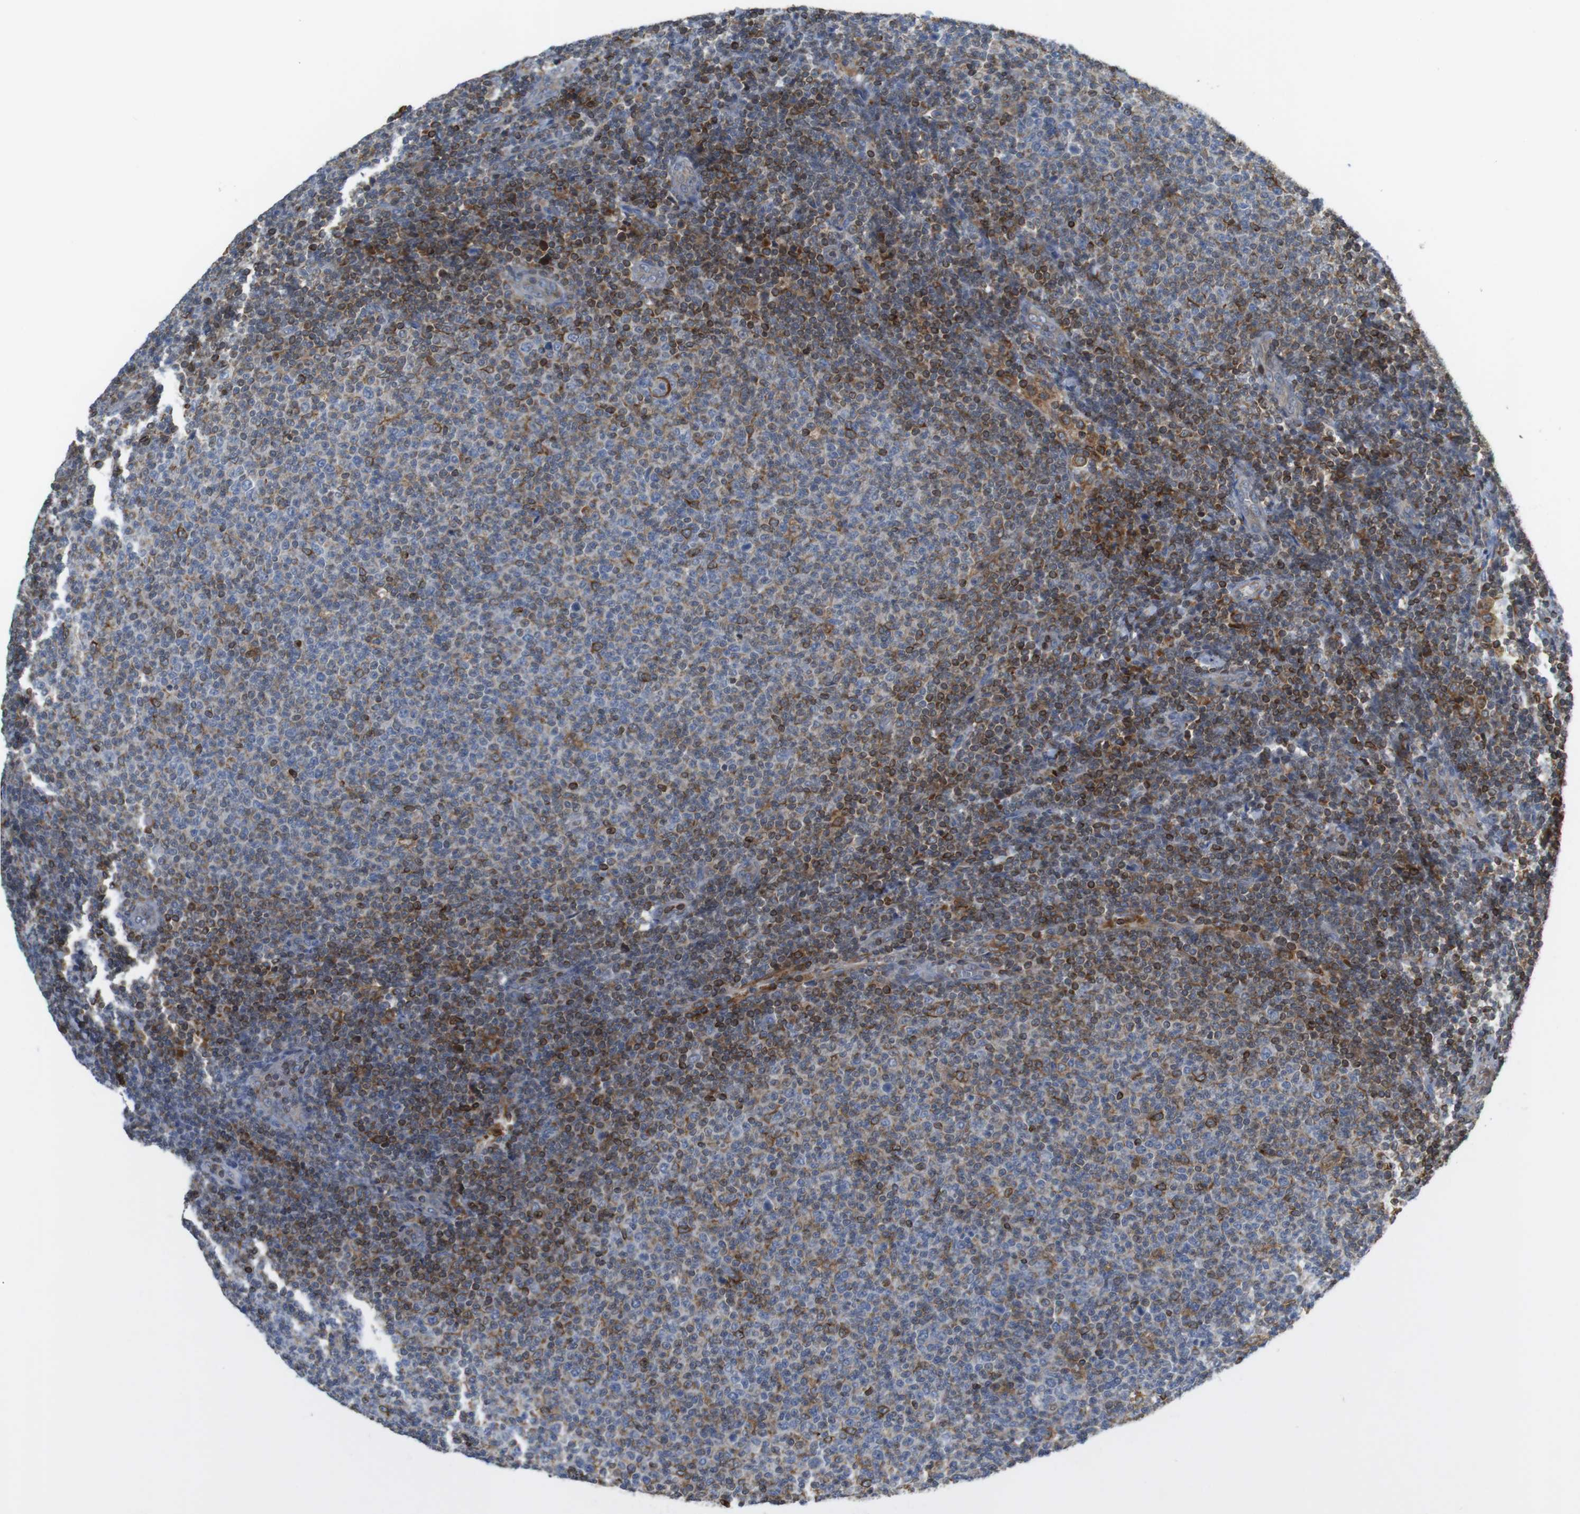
{"staining": {"intensity": "moderate", "quantity": "25%-75%", "location": "cytoplasmic/membranous"}, "tissue": "lymphoma", "cell_type": "Tumor cells", "image_type": "cancer", "snomed": [{"axis": "morphology", "description": "Malignant lymphoma, non-Hodgkin's type, Low grade"}, {"axis": "topography", "description": "Lymph node"}], "caption": "This is an image of IHC staining of low-grade malignant lymphoma, non-Hodgkin's type, which shows moderate staining in the cytoplasmic/membranous of tumor cells.", "gene": "ARL6IP5", "patient": {"sex": "male", "age": 66}}